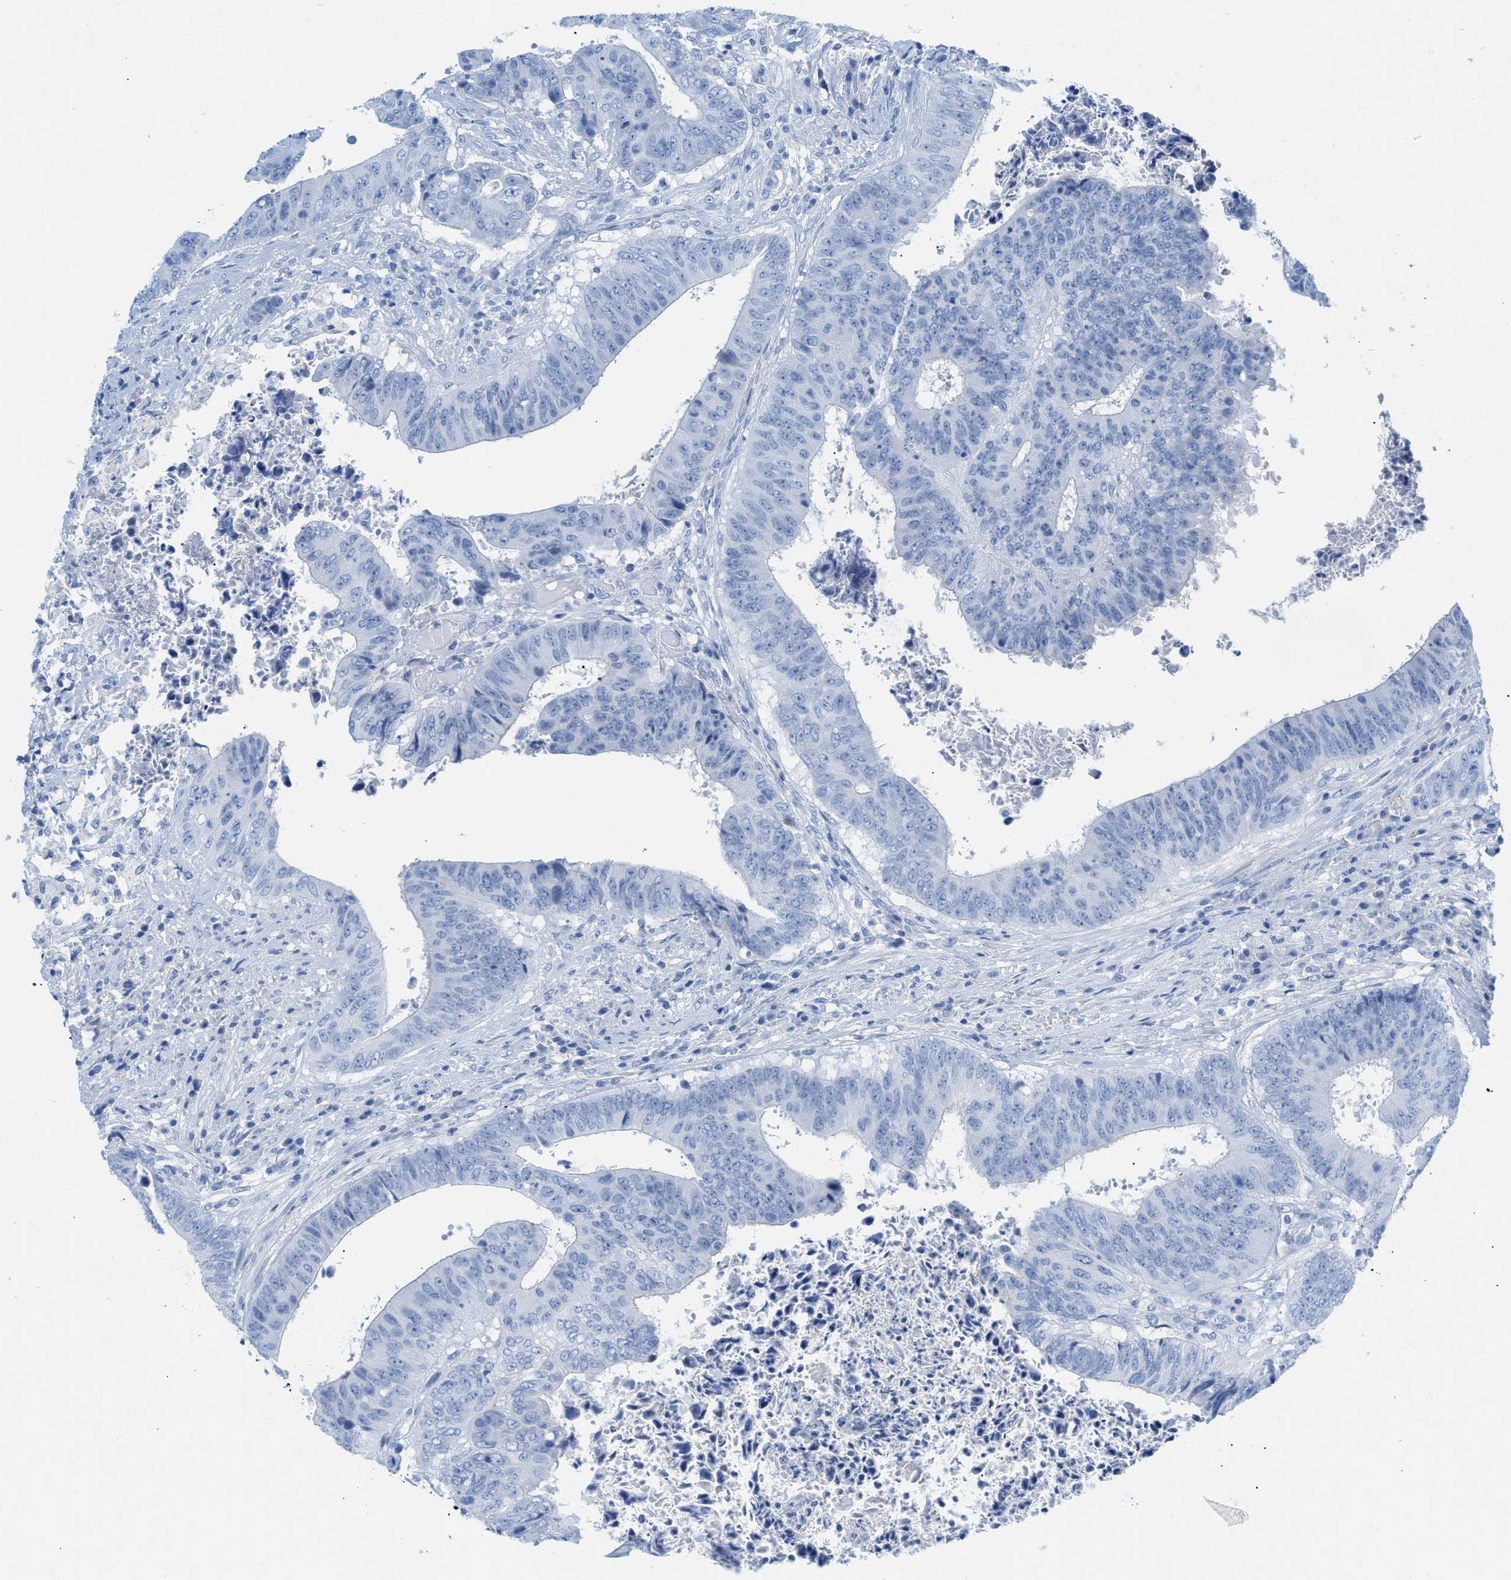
{"staining": {"intensity": "negative", "quantity": "none", "location": "none"}, "tissue": "colorectal cancer", "cell_type": "Tumor cells", "image_type": "cancer", "snomed": [{"axis": "morphology", "description": "Adenocarcinoma, NOS"}, {"axis": "topography", "description": "Rectum"}], "caption": "The micrograph reveals no staining of tumor cells in colorectal adenocarcinoma.", "gene": "TCL1A", "patient": {"sex": "male", "age": 72}}